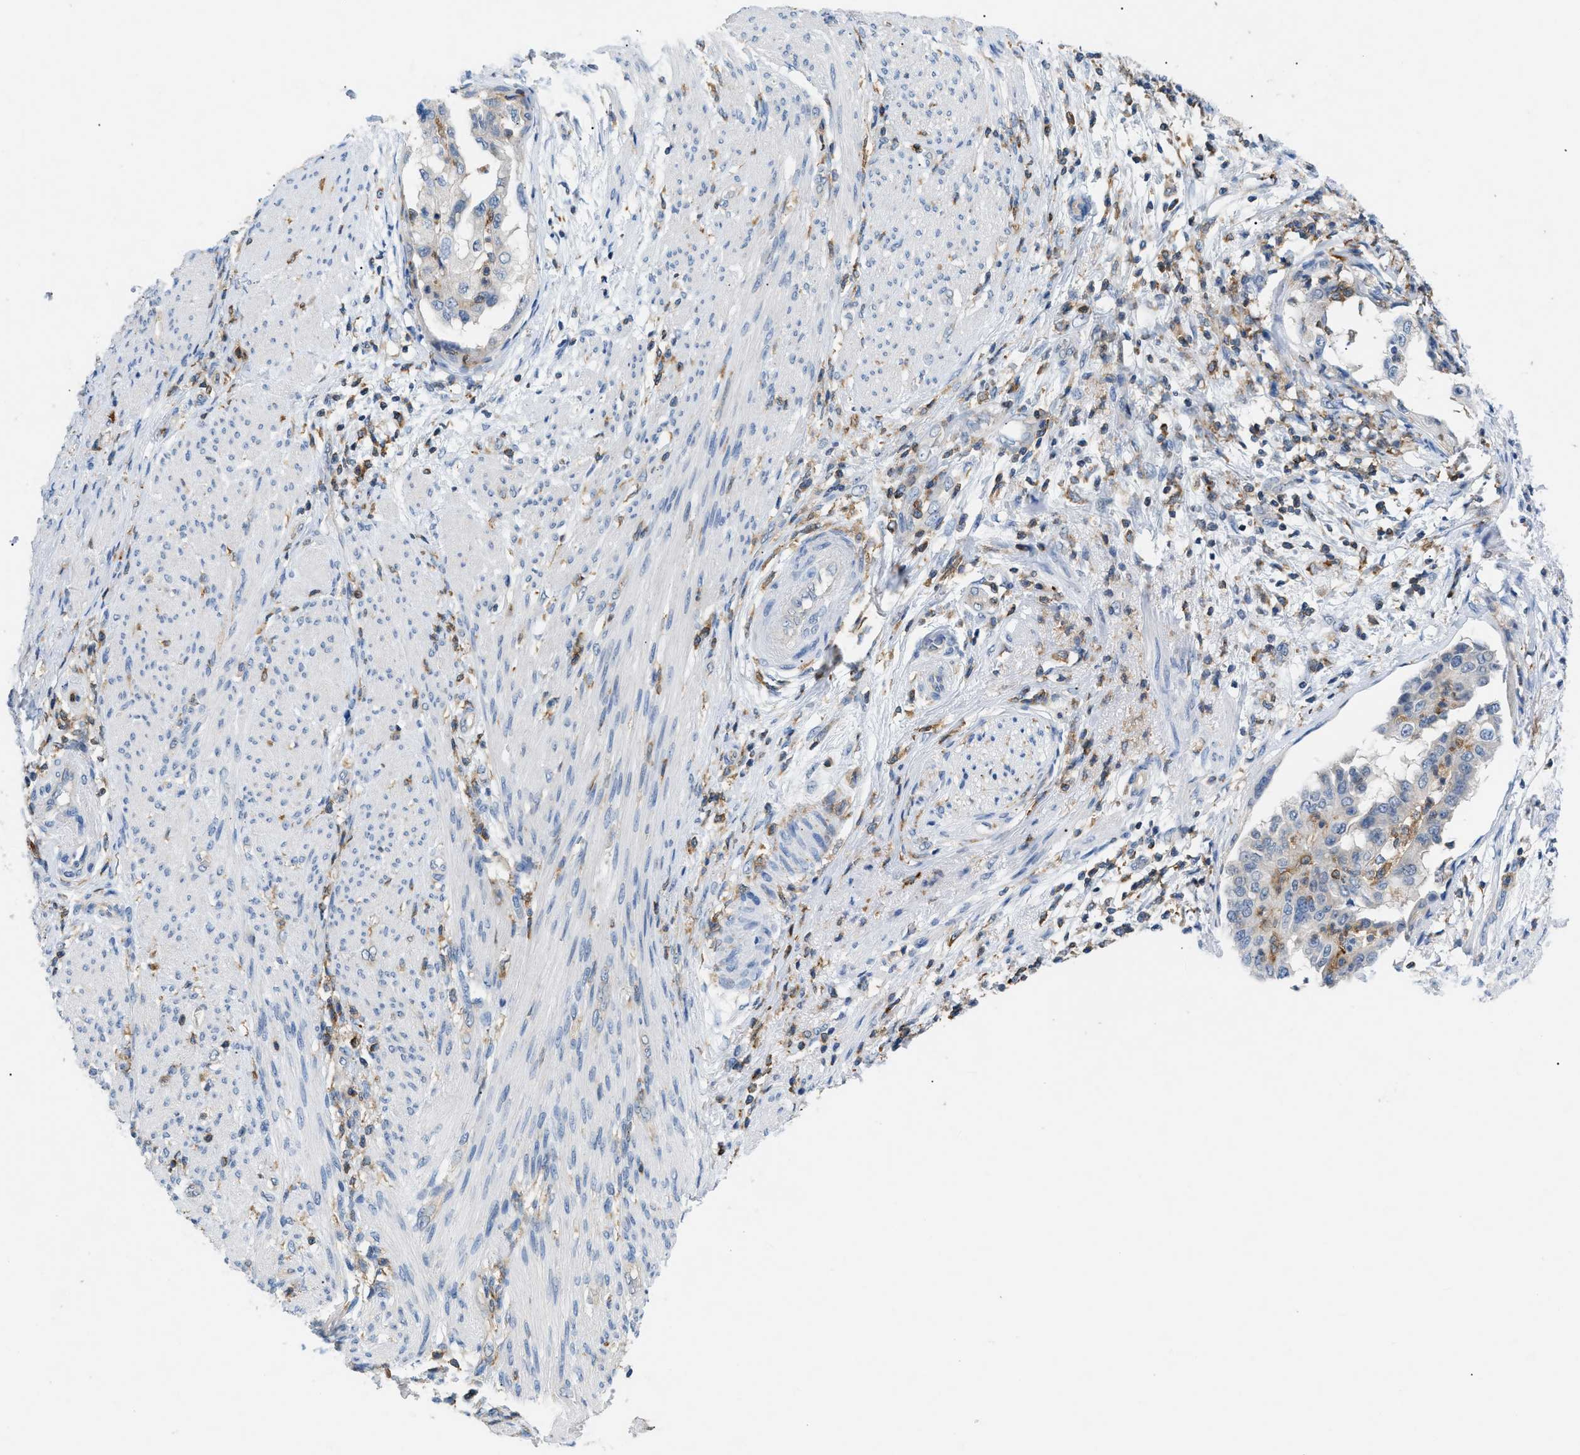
{"staining": {"intensity": "weak", "quantity": "<25%", "location": "cytoplasmic/membranous"}, "tissue": "endometrial cancer", "cell_type": "Tumor cells", "image_type": "cancer", "snomed": [{"axis": "morphology", "description": "Adenocarcinoma, NOS"}, {"axis": "topography", "description": "Endometrium"}], "caption": "Tumor cells show no significant expression in endometrial cancer. The staining was performed using DAB (3,3'-diaminobenzidine) to visualize the protein expression in brown, while the nuclei were stained in blue with hematoxylin (Magnification: 20x).", "gene": "INPP5D", "patient": {"sex": "female", "age": 85}}